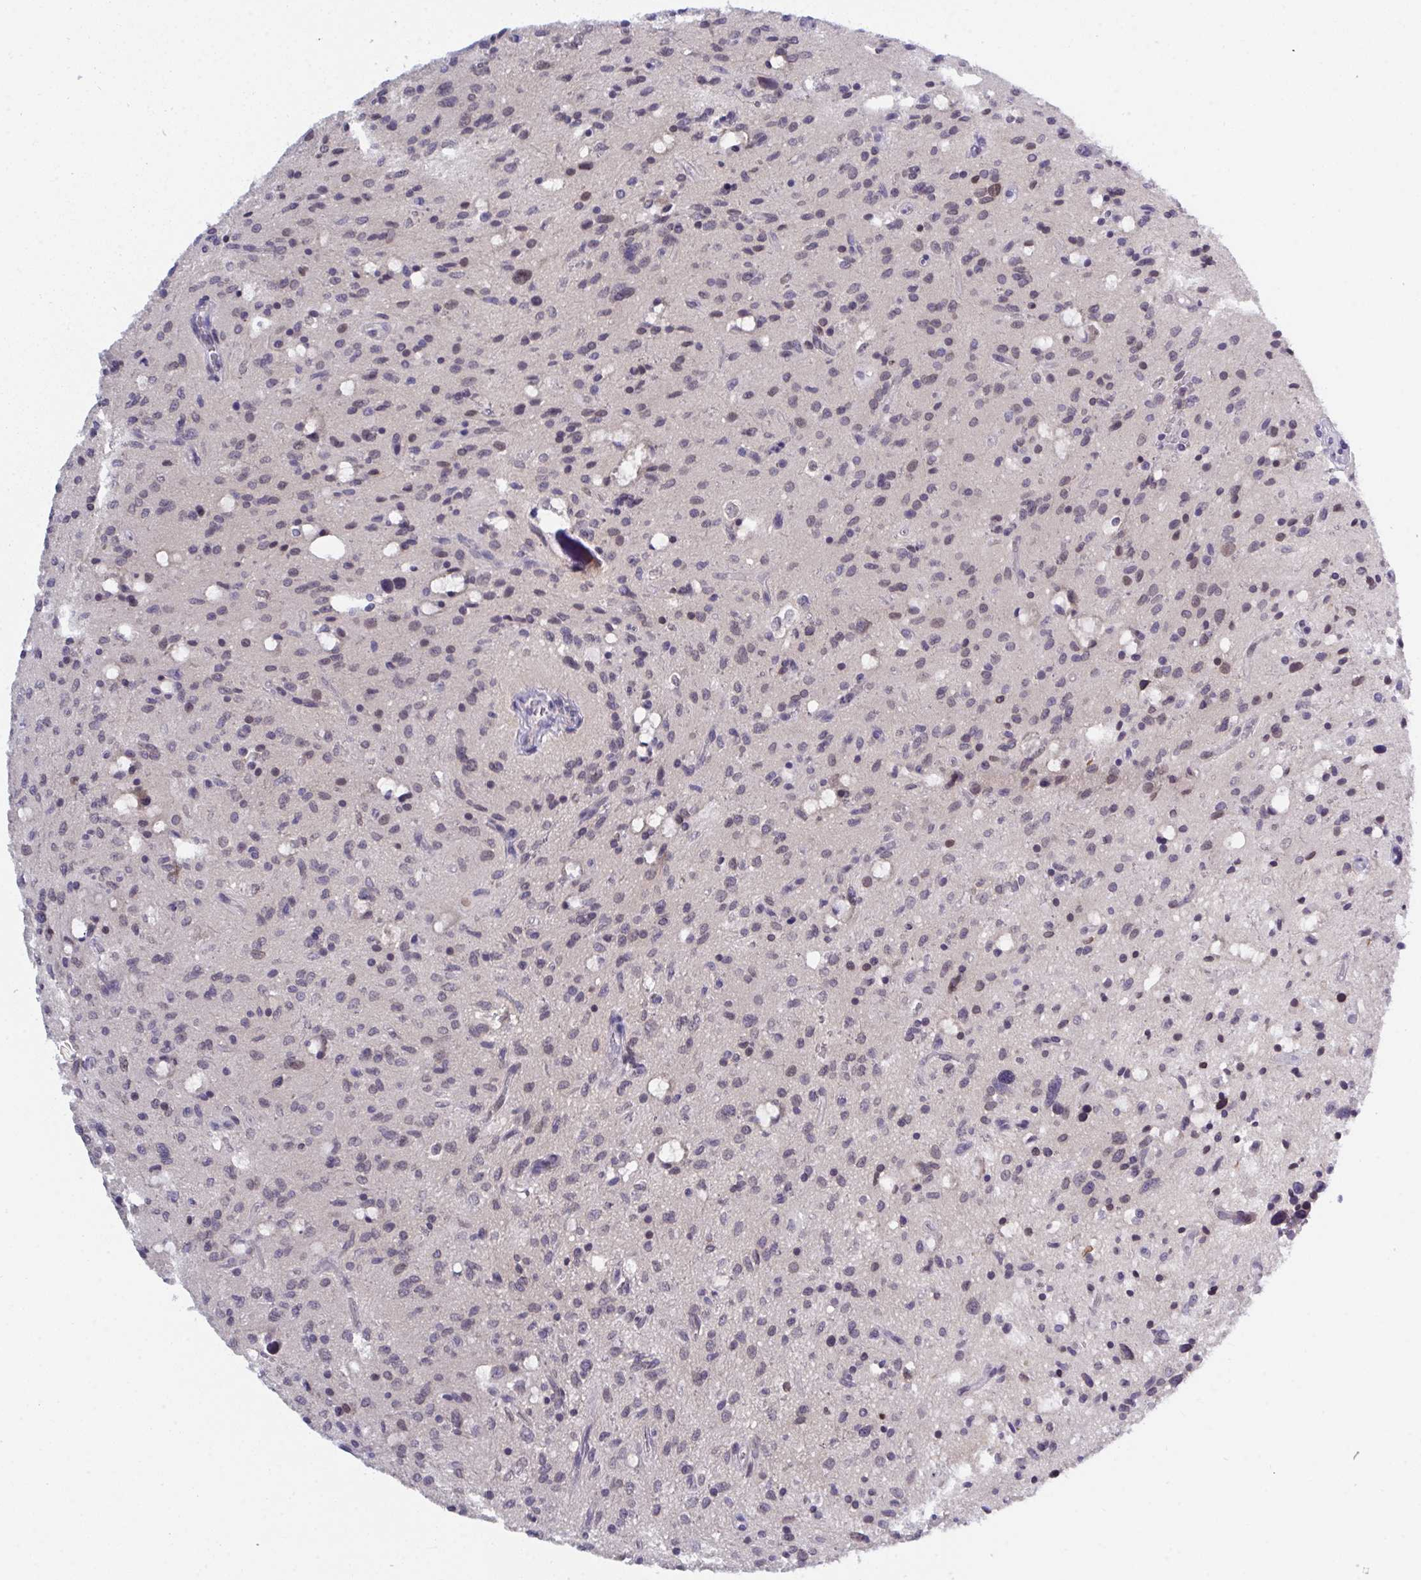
{"staining": {"intensity": "weak", "quantity": "25%-75%", "location": "nuclear"}, "tissue": "glioma", "cell_type": "Tumor cells", "image_type": "cancer", "snomed": [{"axis": "morphology", "description": "Glioma, malignant, Low grade"}, {"axis": "topography", "description": "Brain"}], "caption": "This histopathology image reveals IHC staining of human malignant glioma (low-grade), with low weak nuclear expression in approximately 25%-75% of tumor cells.", "gene": "BMAL2", "patient": {"sex": "female", "age": 58}}